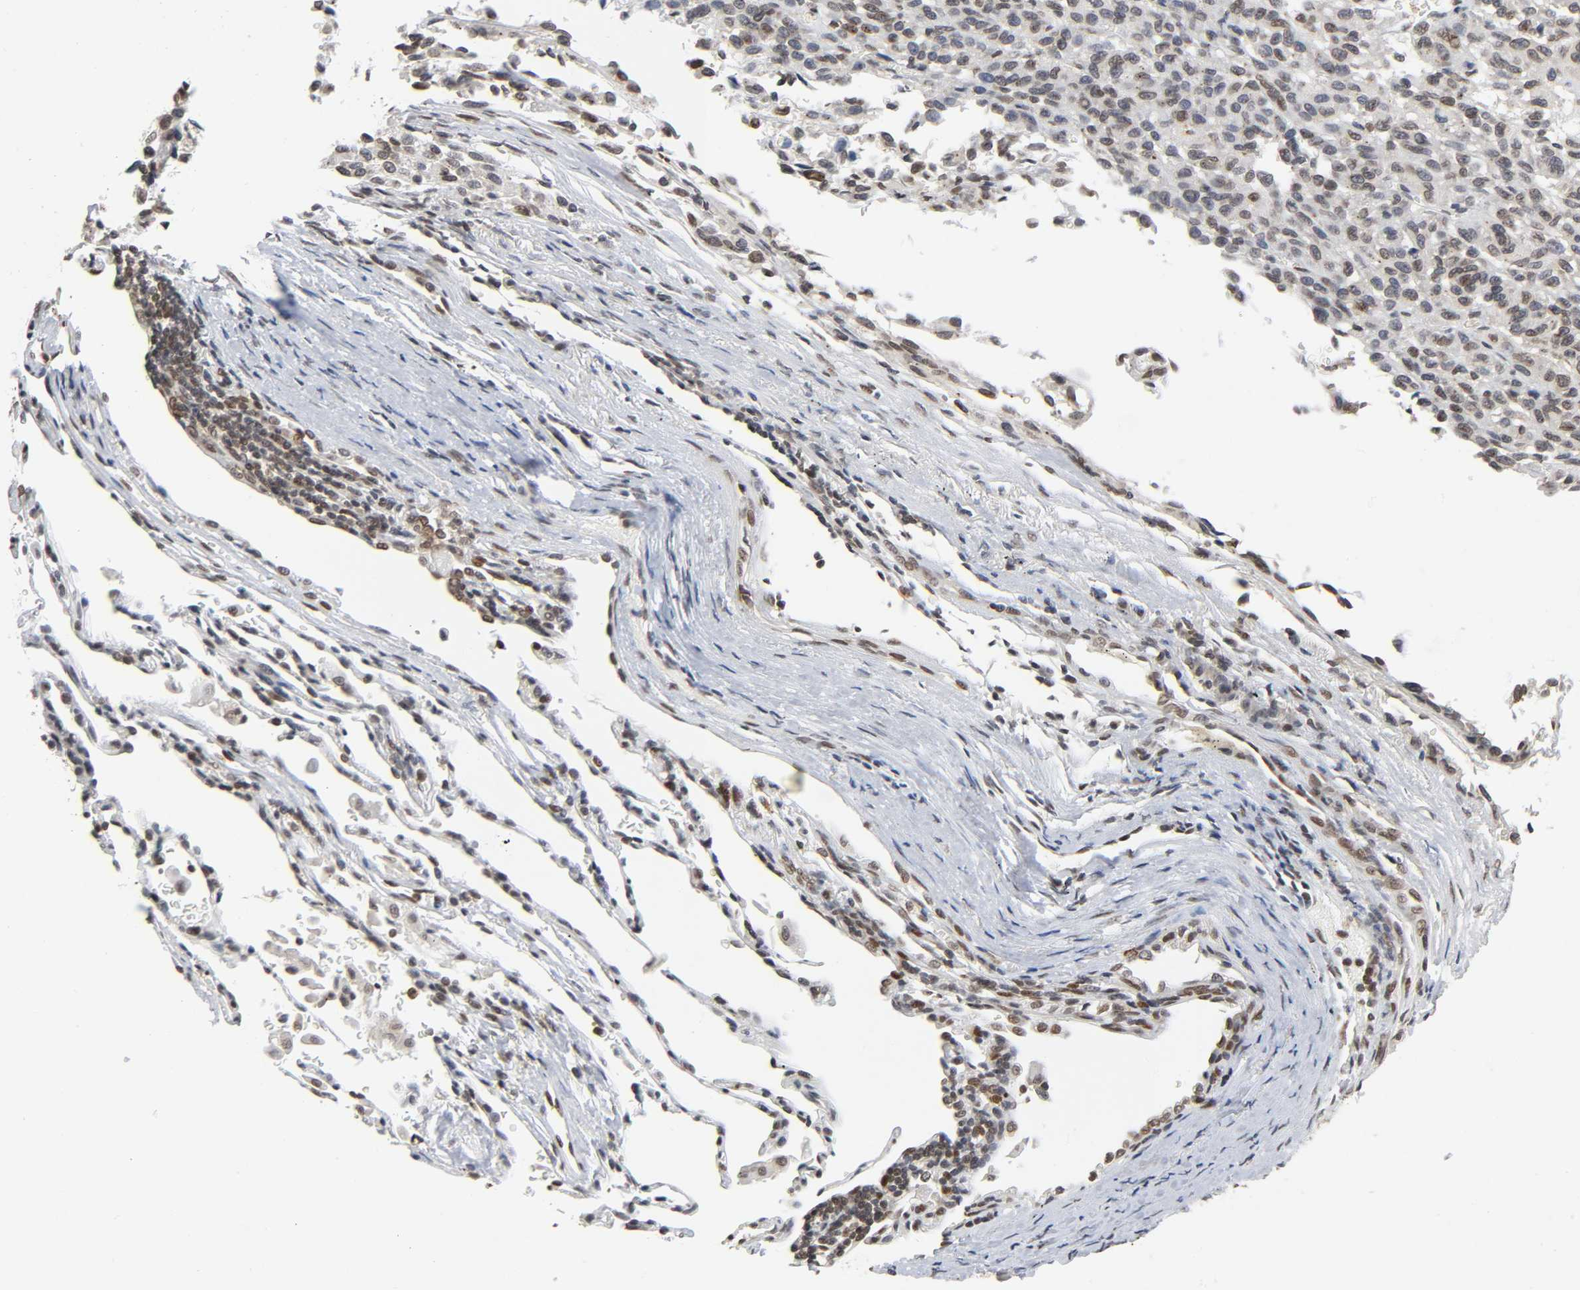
{"staining": {"intensity": "weak", "quantity": "25%-75%", "location": "nuclear"}, "tissue": "melanoma", "cell_type": "Tumor cells", "image_type": "cancer", "snomed": [{"axis": "morphology", "description": "Malignant melanoma, Metastatic site"}, {"axis": "topography", "description": "Lung"}], "caption": "Malignant melanoma (metastatic site) stained with DAB immunohistochemistry (IHC) shows low levels of weak nuclear staining in about 25%-75% of tumor cells.", "gene": "SUMO1", "patient": {"sex": "male", "age": 64}}